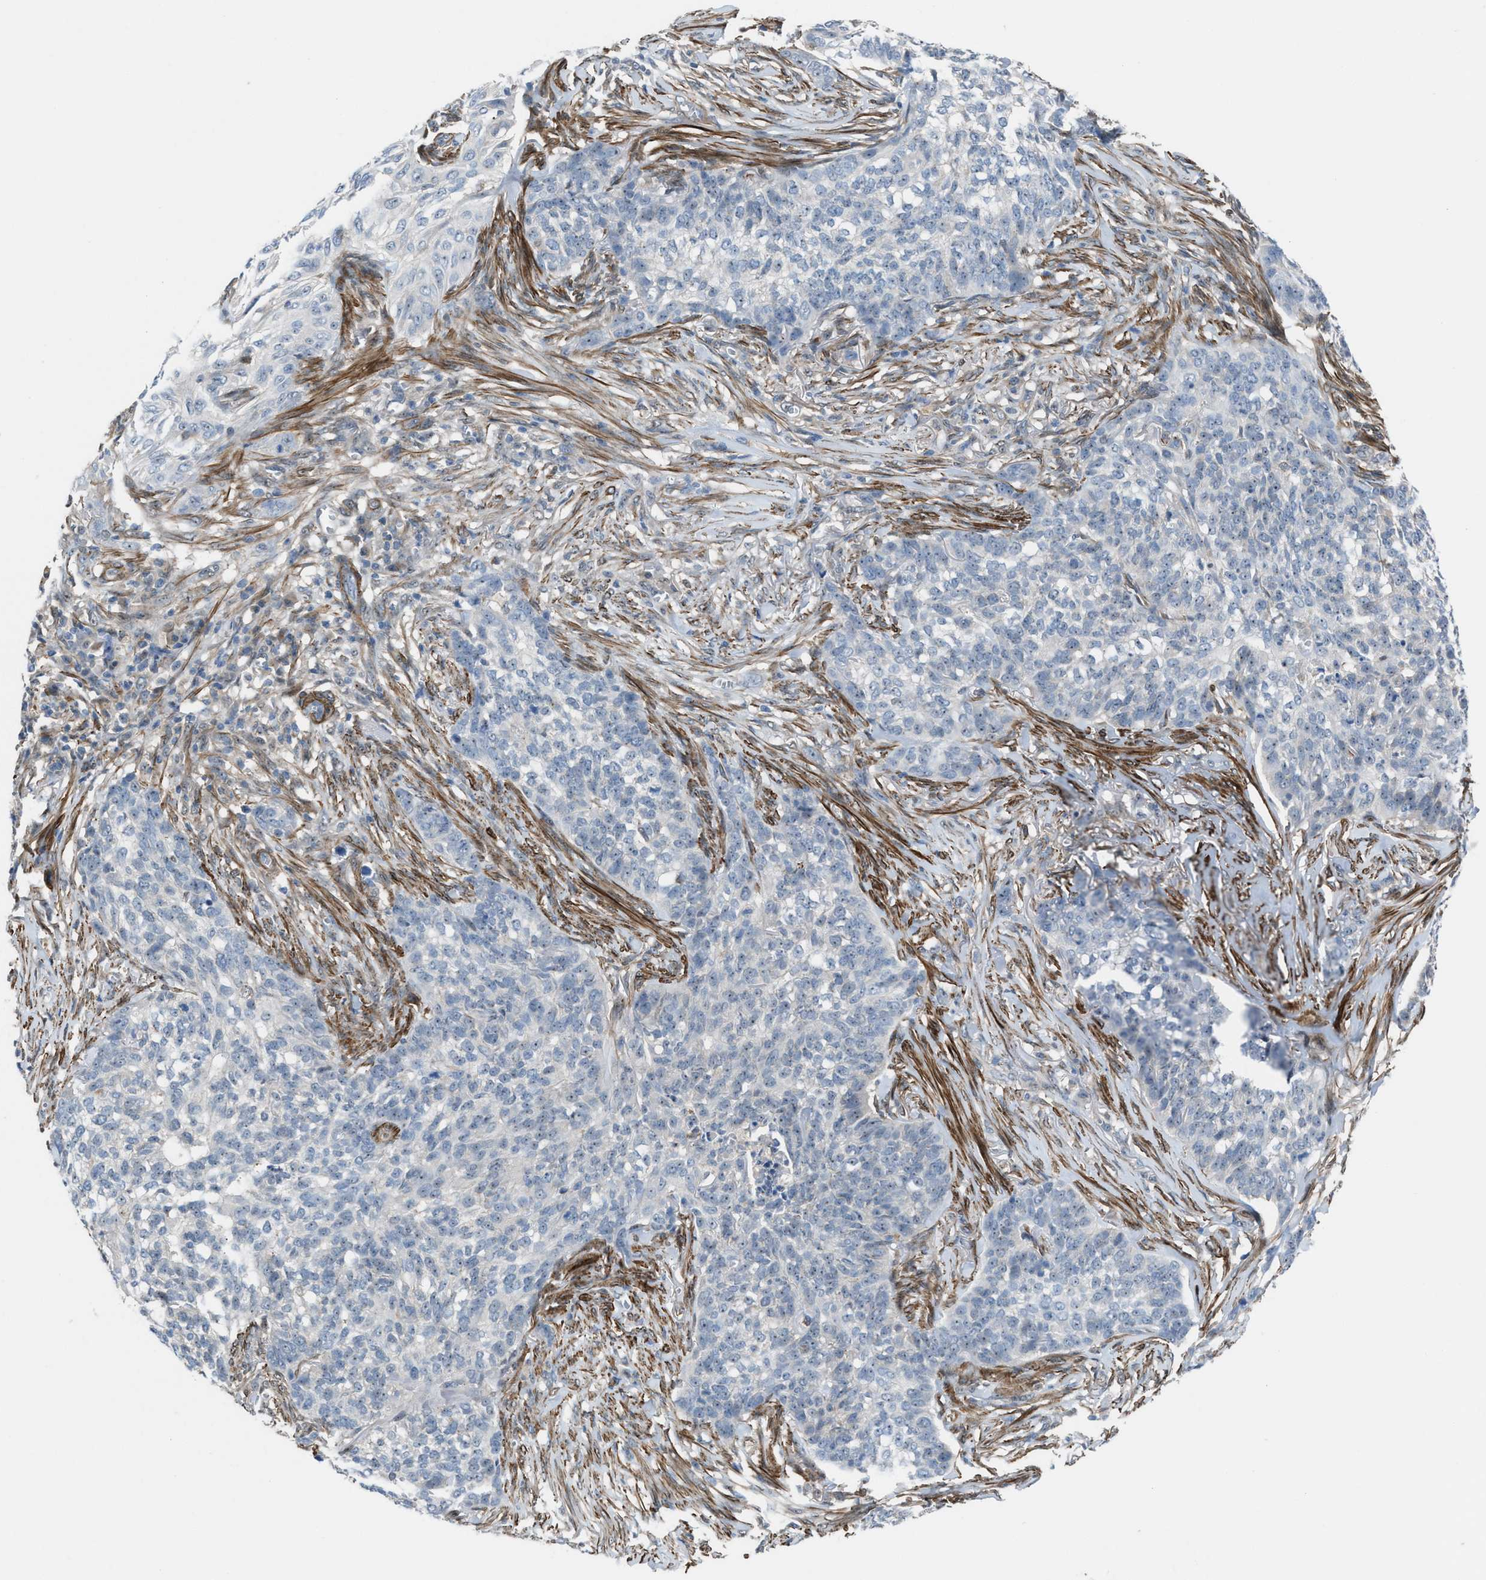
{"staining": {"intensity": "negative", "quantity": "none", "location": "none"}, "tissue": "skin cancer", "cell_type": "Tumor cells", "image_type": "cancer", "snomed": [{"axis": "morphology", "description": "Basal cell carcinoma"}, {"axis": "topography", "description": "Skin"}], "caption": "Protein analysis of skin cancer (basal cell carcinoma) demonstrates no significant staining in tumor cells.", "gene": "NQO2", "patient": {"sex": "male", "age": 85}}